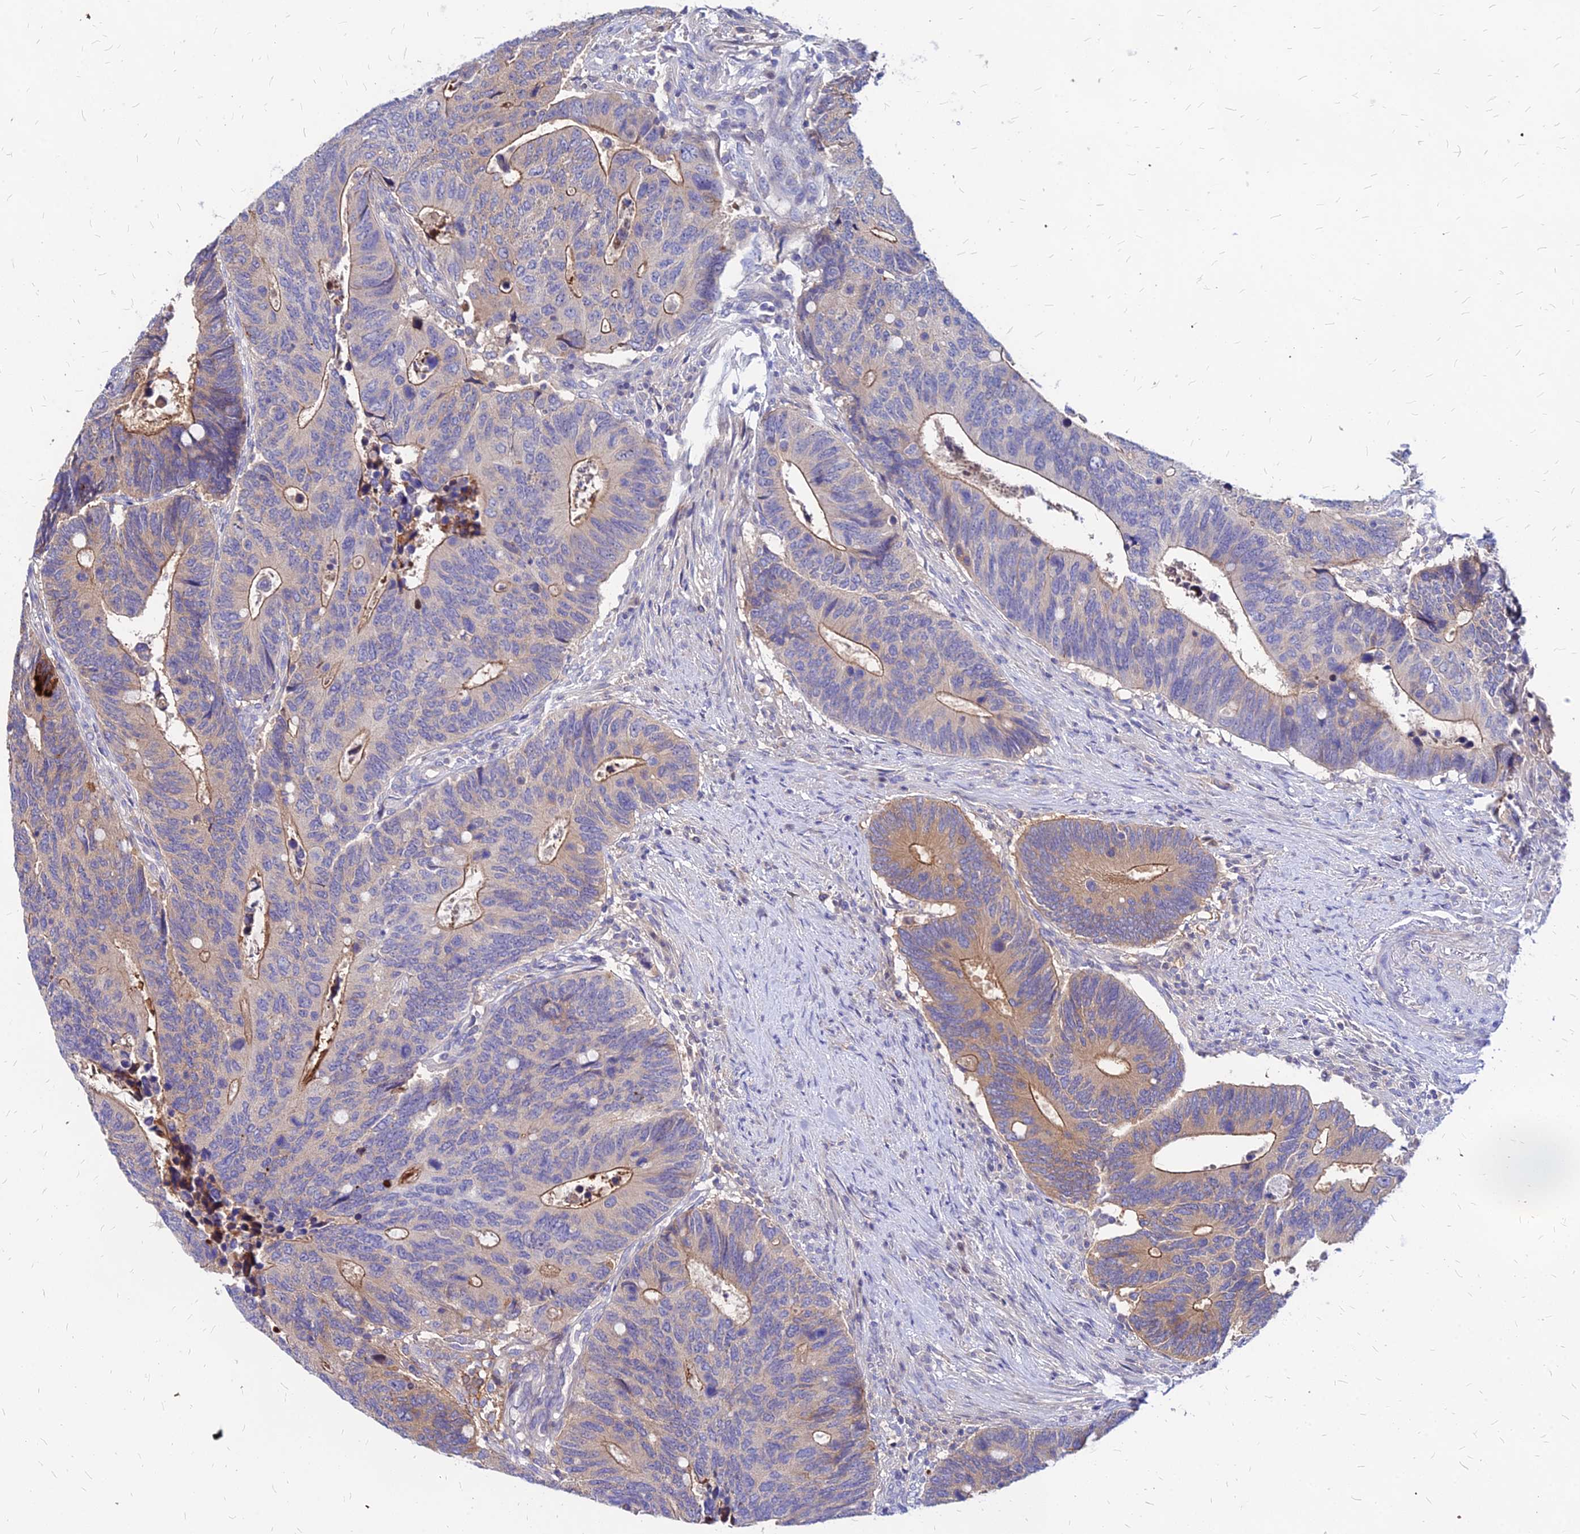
{"staining": {"intensity": "strong", "quantity": "<25%", "location": "cytoplasmic/membranous"}, "tissue": "colorectal cancer", "cell_type": "Tumor cells", "image_type": "cancer", "snomed": [{"axis": "morphology", "description": "Adenocarcinoma, NOS"}, {"axis": "topography", "description": "Colon"}], "caption": "Protein staining of colorectal cancer (adenocarcinoma) tissue demonstrates strong cytoplasmic/membranous positivity in approximately <25% of tumor cells.", "gene": "ACSM6", "patient": {"sex": "male", "age": 87}}